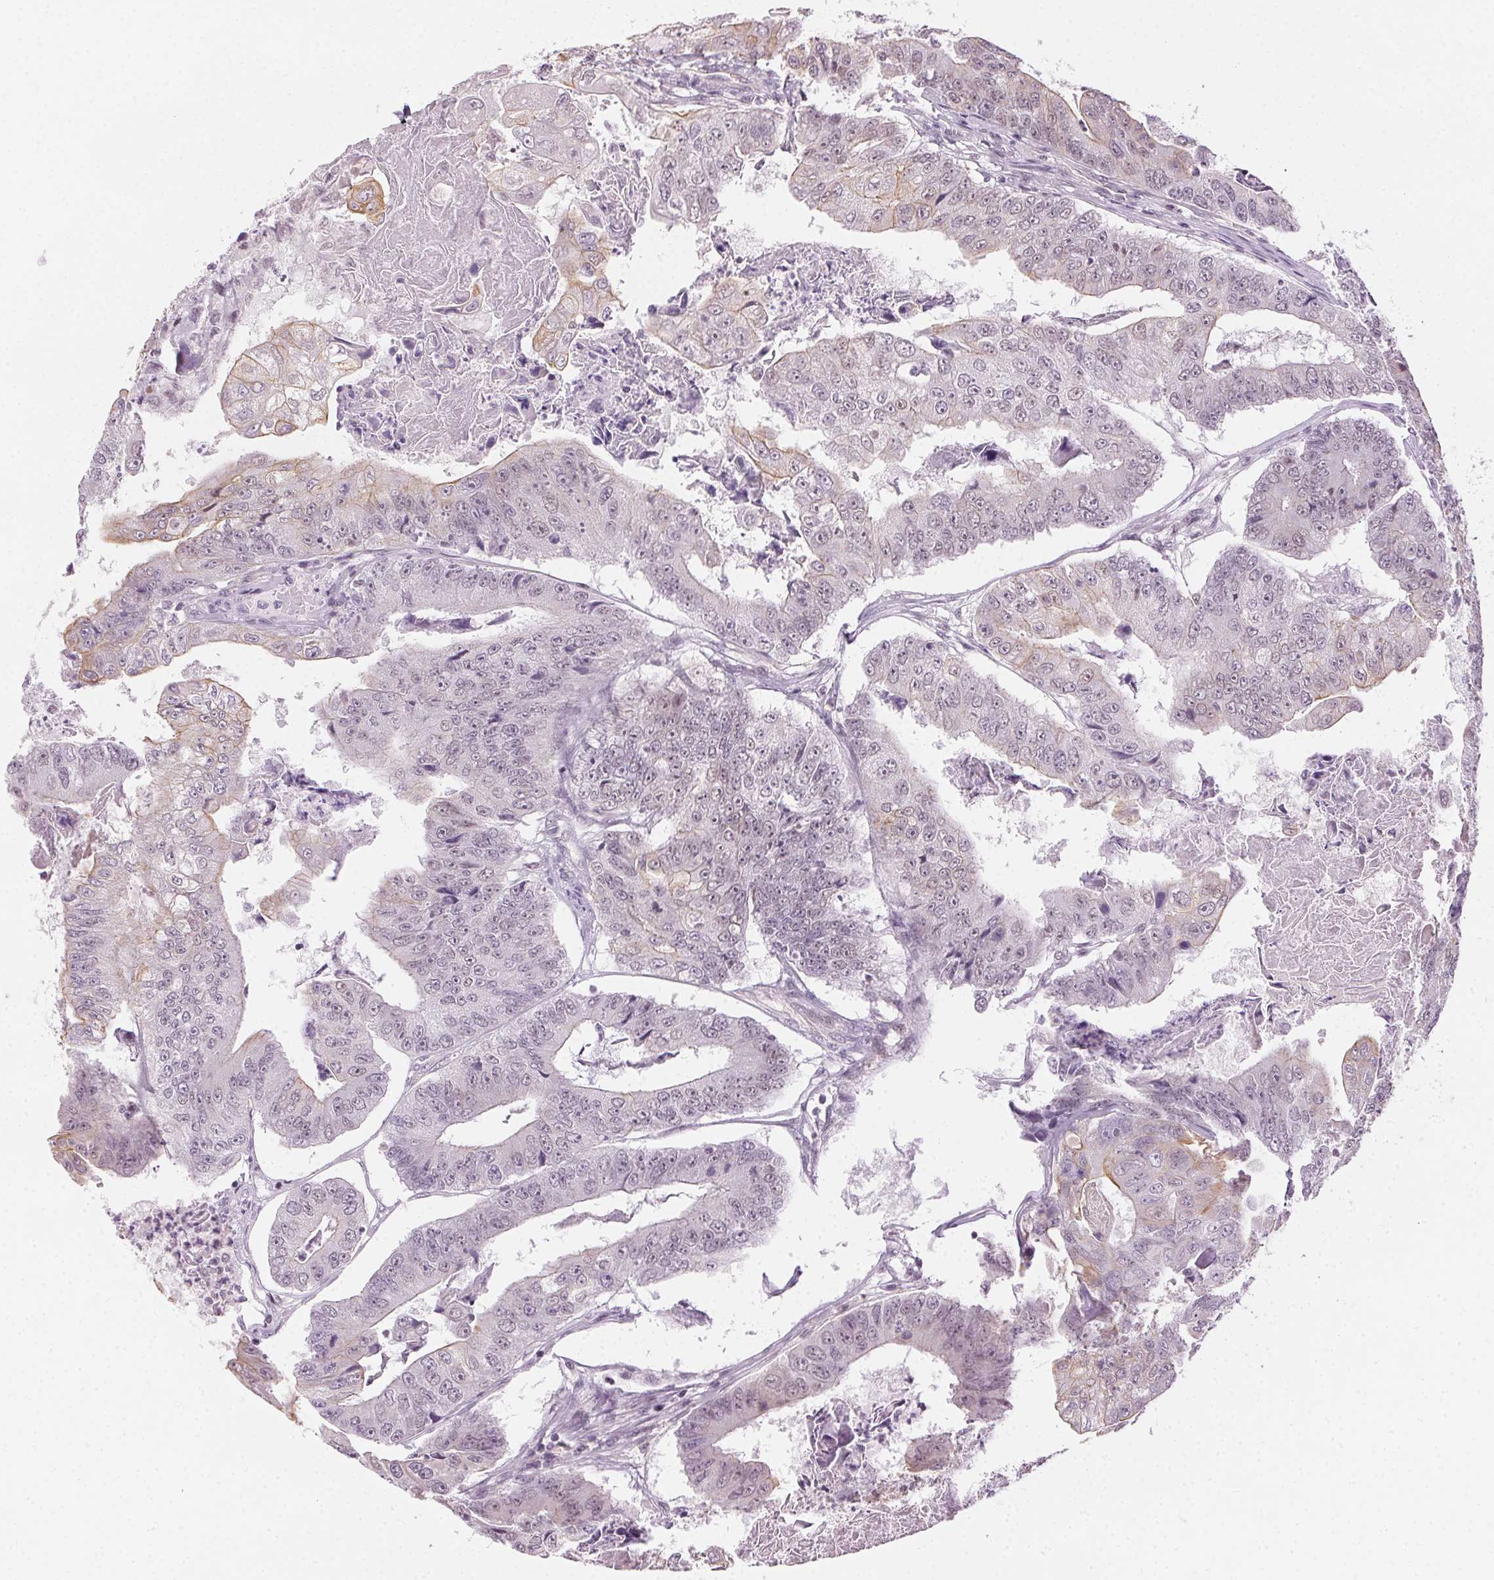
{"staining": {"intensity": "negative", "quantity": "none", "location": "none"}, "tissue": "colorectal cancer", "cell_type": "Tumor cells", "image_type": "cancer", "snomed": [{"axis": "morphology", "description": "Adenocarcinoma, NOS"}, {"axis": "topography", "description": "Colon"}], "caption": "Immunohistochemistry histopathology image of colorectal cancer (adenocarcinoma) stained for a protein (brown), which shows no positivity in tumor cells.", "gene": "AIF1L", "patient": {"sex": "female", "age": 67}}